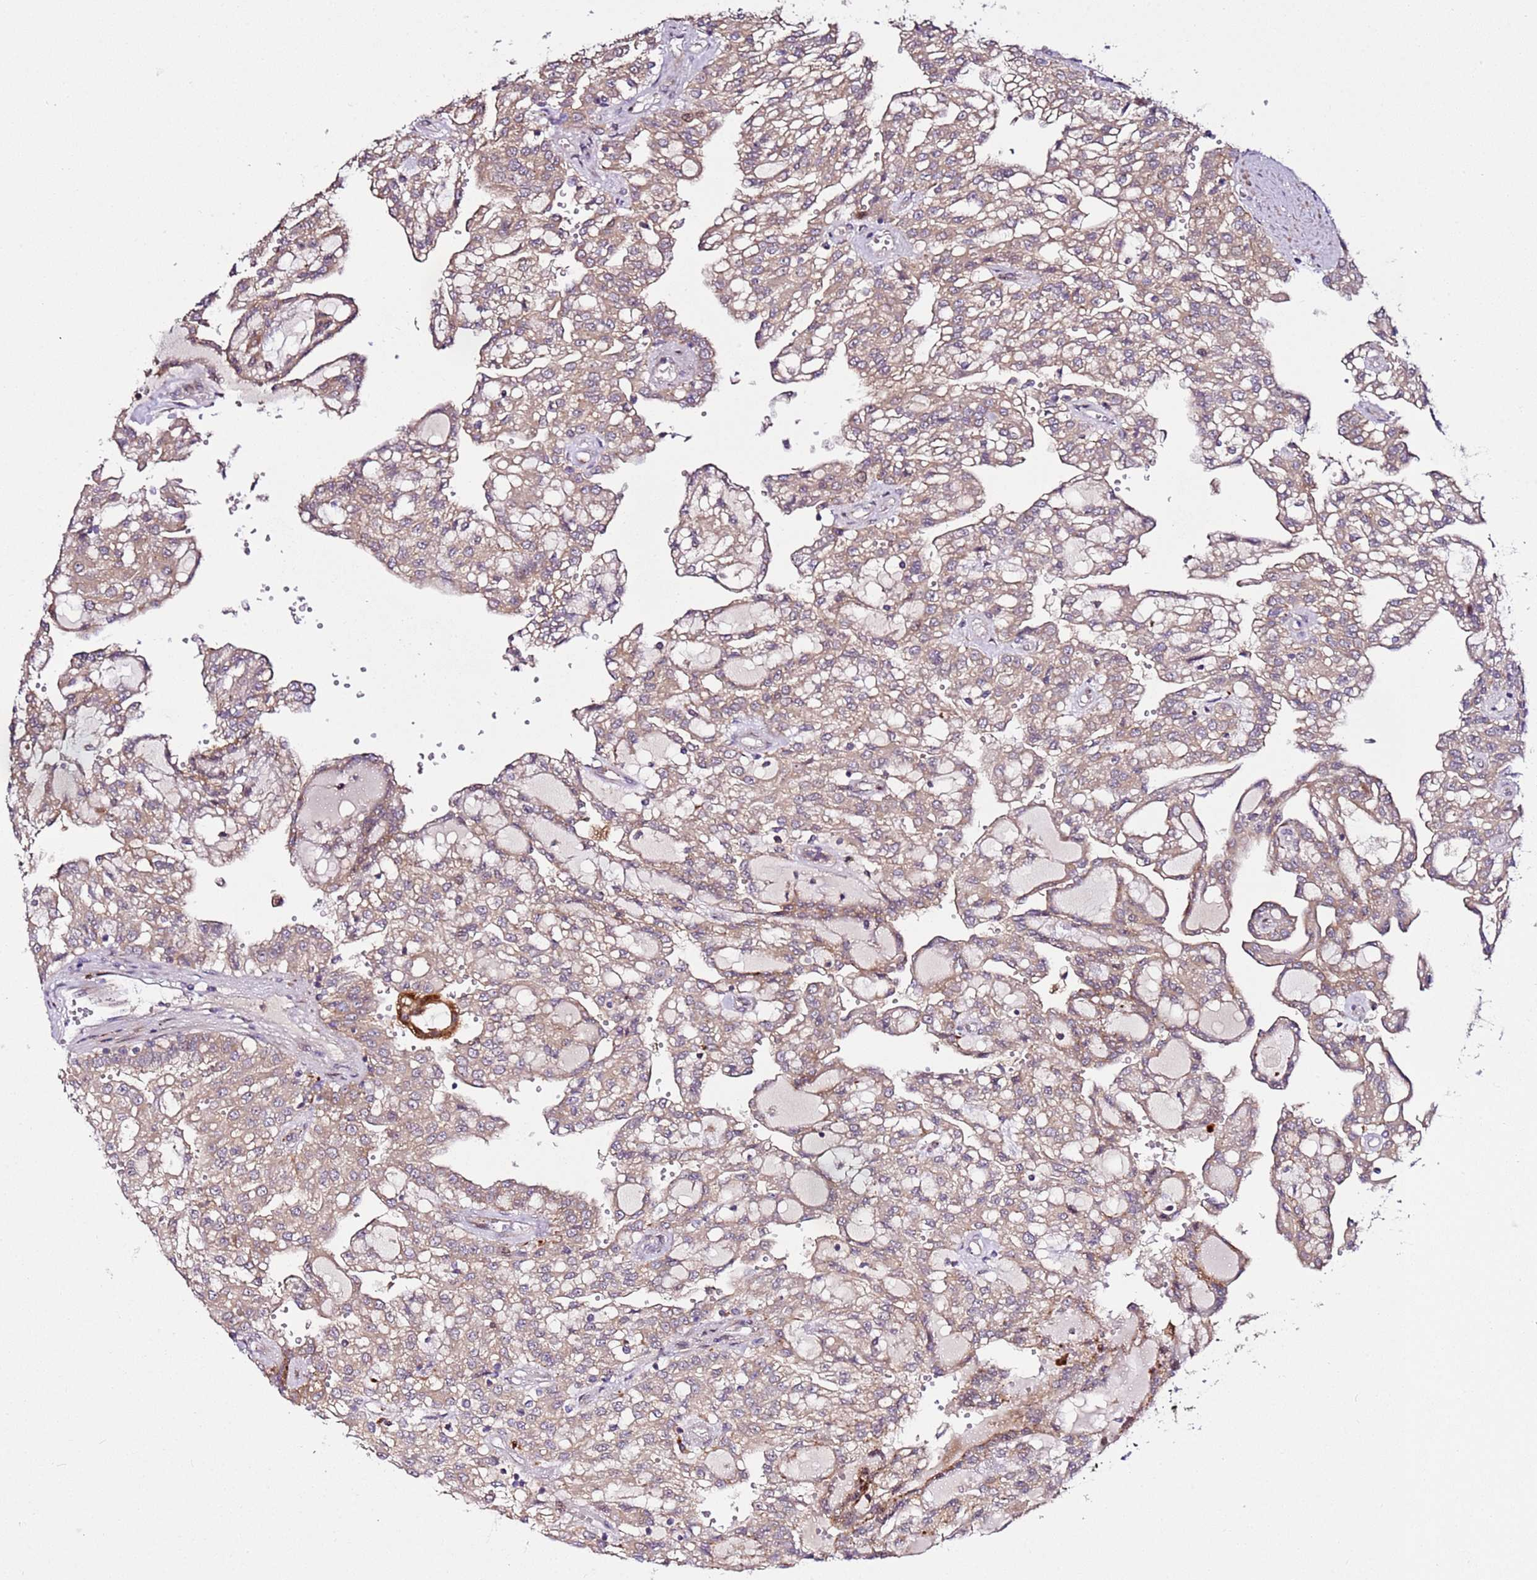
{"staining": {"intensity": "moderate", "quantity": ">75%", "location": "cytoplasmic/membranous"}, "tissue": "renal cancer", "cell_type": "Tumor cells", "image_type": "cancer", "snomed": [{"axis": "morphology", "description": "Adenocarcinoma, NOS"}, {"axis": "topography", "description": "Kidney"}], "caption": "Immunohistochemical staining of human adenocarcinoma (renal) exhibits moderate cytoplasmic/membranous protein staining in about >75% of tumor cells.", "gene": "PVRIG", "patient": {"sex": "male", "age": 63}}